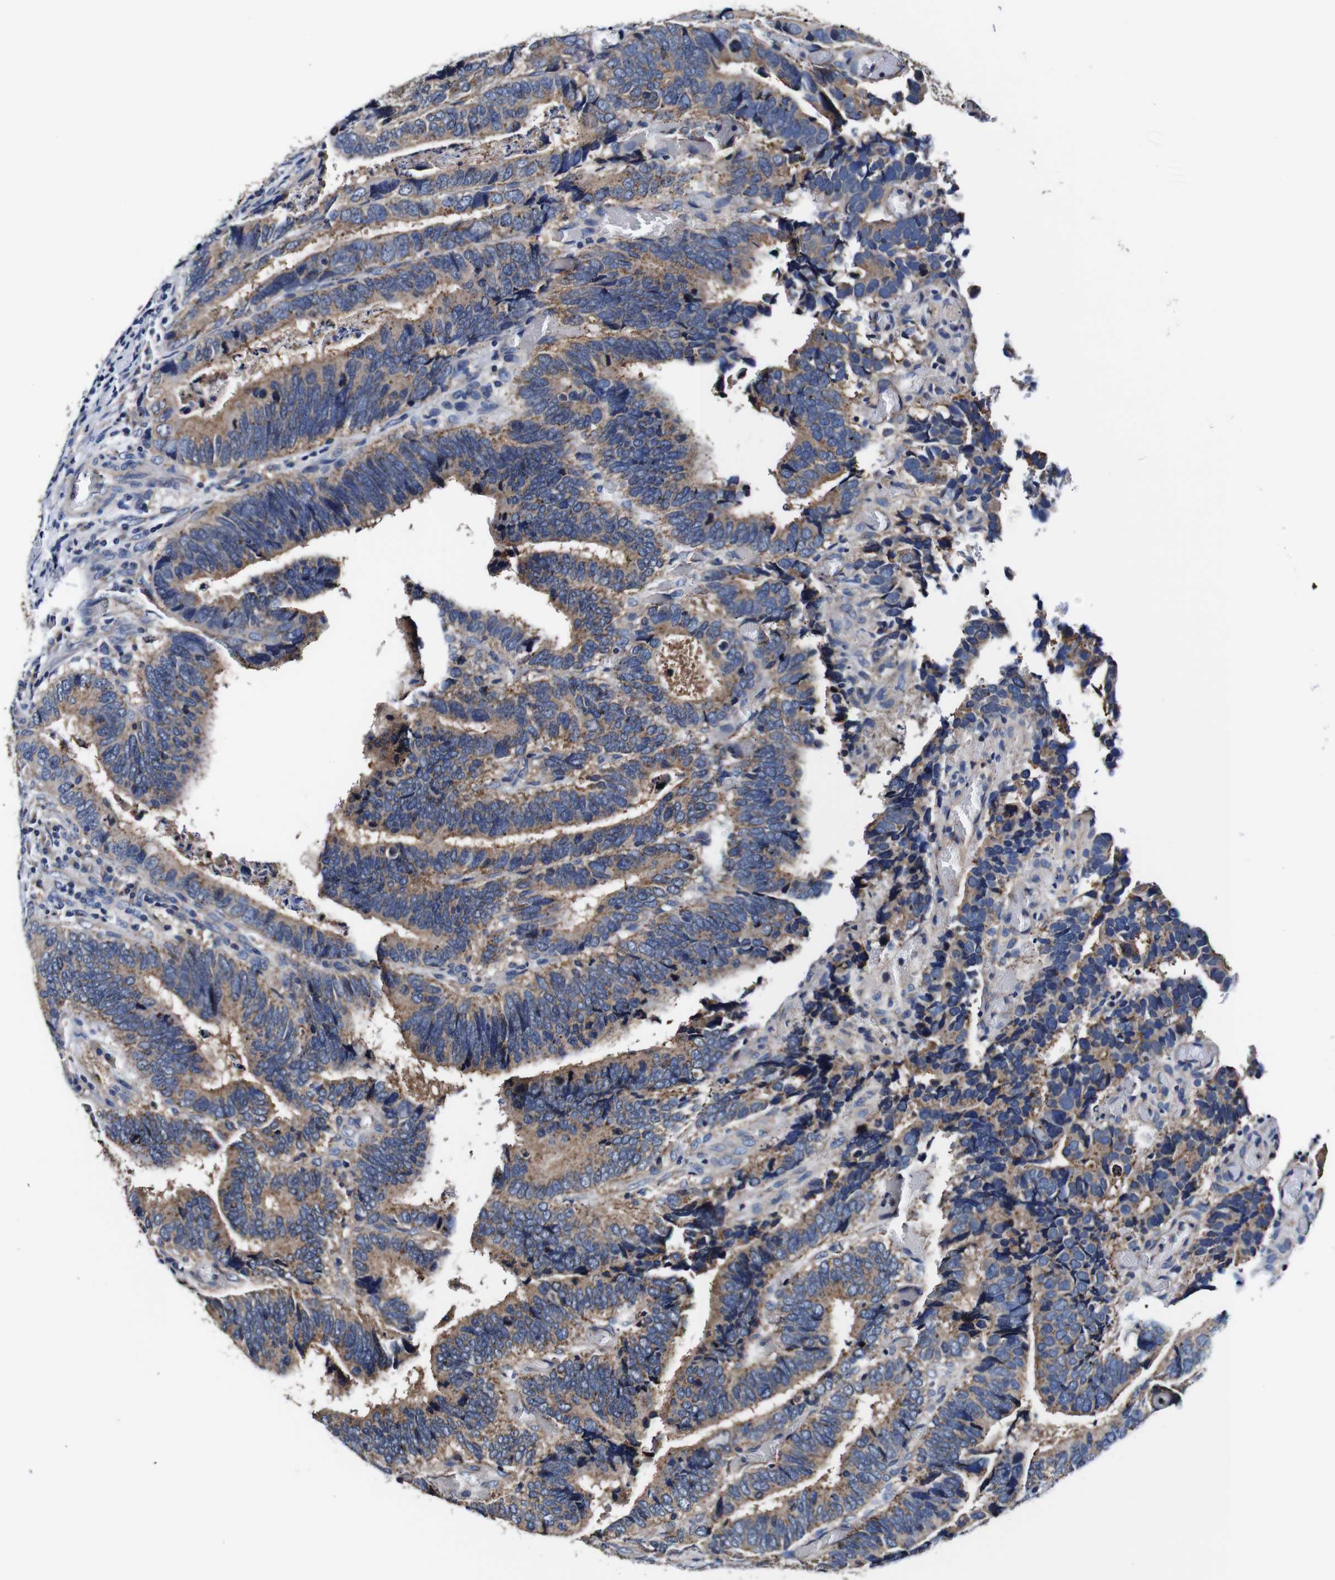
{"staining": {"intensity": "weak", "quantity": ">75%", "location": "cytoplasmic/membranous"}, "tissue": "colorectal cancer", "cell_type": "Tumor cells", "image_type": "cancer", "snomed": [{"axis": "morphology", "description": "Adenocarcinoma, NOS"}, {"axis": "topography", "description": "Colon"}], "caption": "High-magnification brightfield microscopy of adenocarcinoma (colorectal) stained with DAB (brown) and counterstained with hematoxylin (blue). tumor cells exhibit weak cytoplasmic/membranous staining is identified in about>75% of cells.", "gene": "PDCD6IP", "patient": {"sex": "male", "age": 72}}